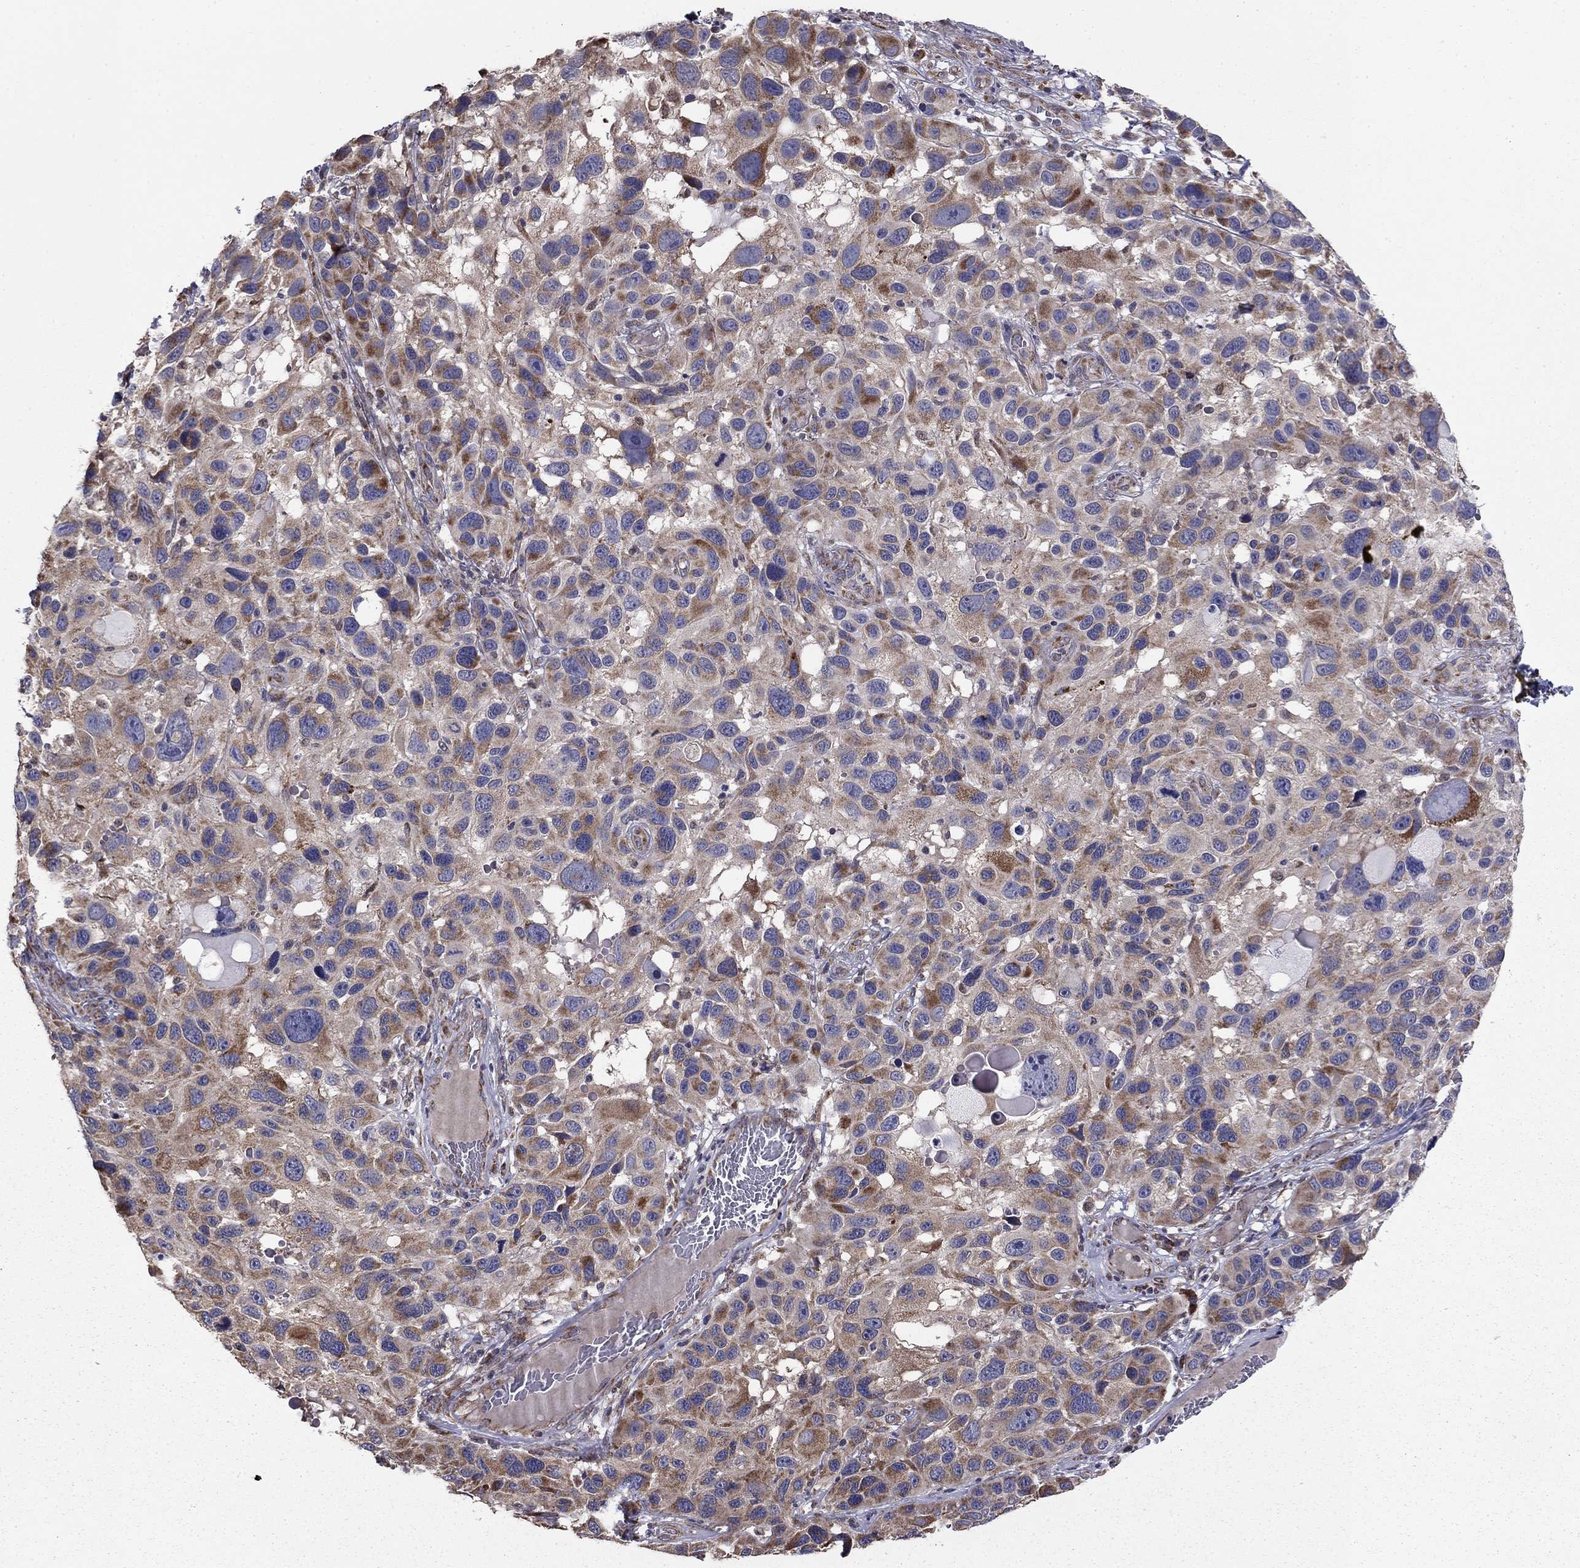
{"staining": {"intensity": "strong", "quantity": "<25%", "location": "cytoplasmic/membranous"}, "tissue": "melanoma", "cell_type": "Tumor cells", "image_type": "cancer", "snomed": [{"axis": "morphology", "description": "Malignant melanoma, NOS"}, {"axis": "topography", "description": "Skin"}], "caption": "A brown stain labels strong cytoplasmic/membranous staining of a protein in human melanoma tumor cells.", "gene": "NKIRAS1", "patient": {"sex": "male", "age": 53}}